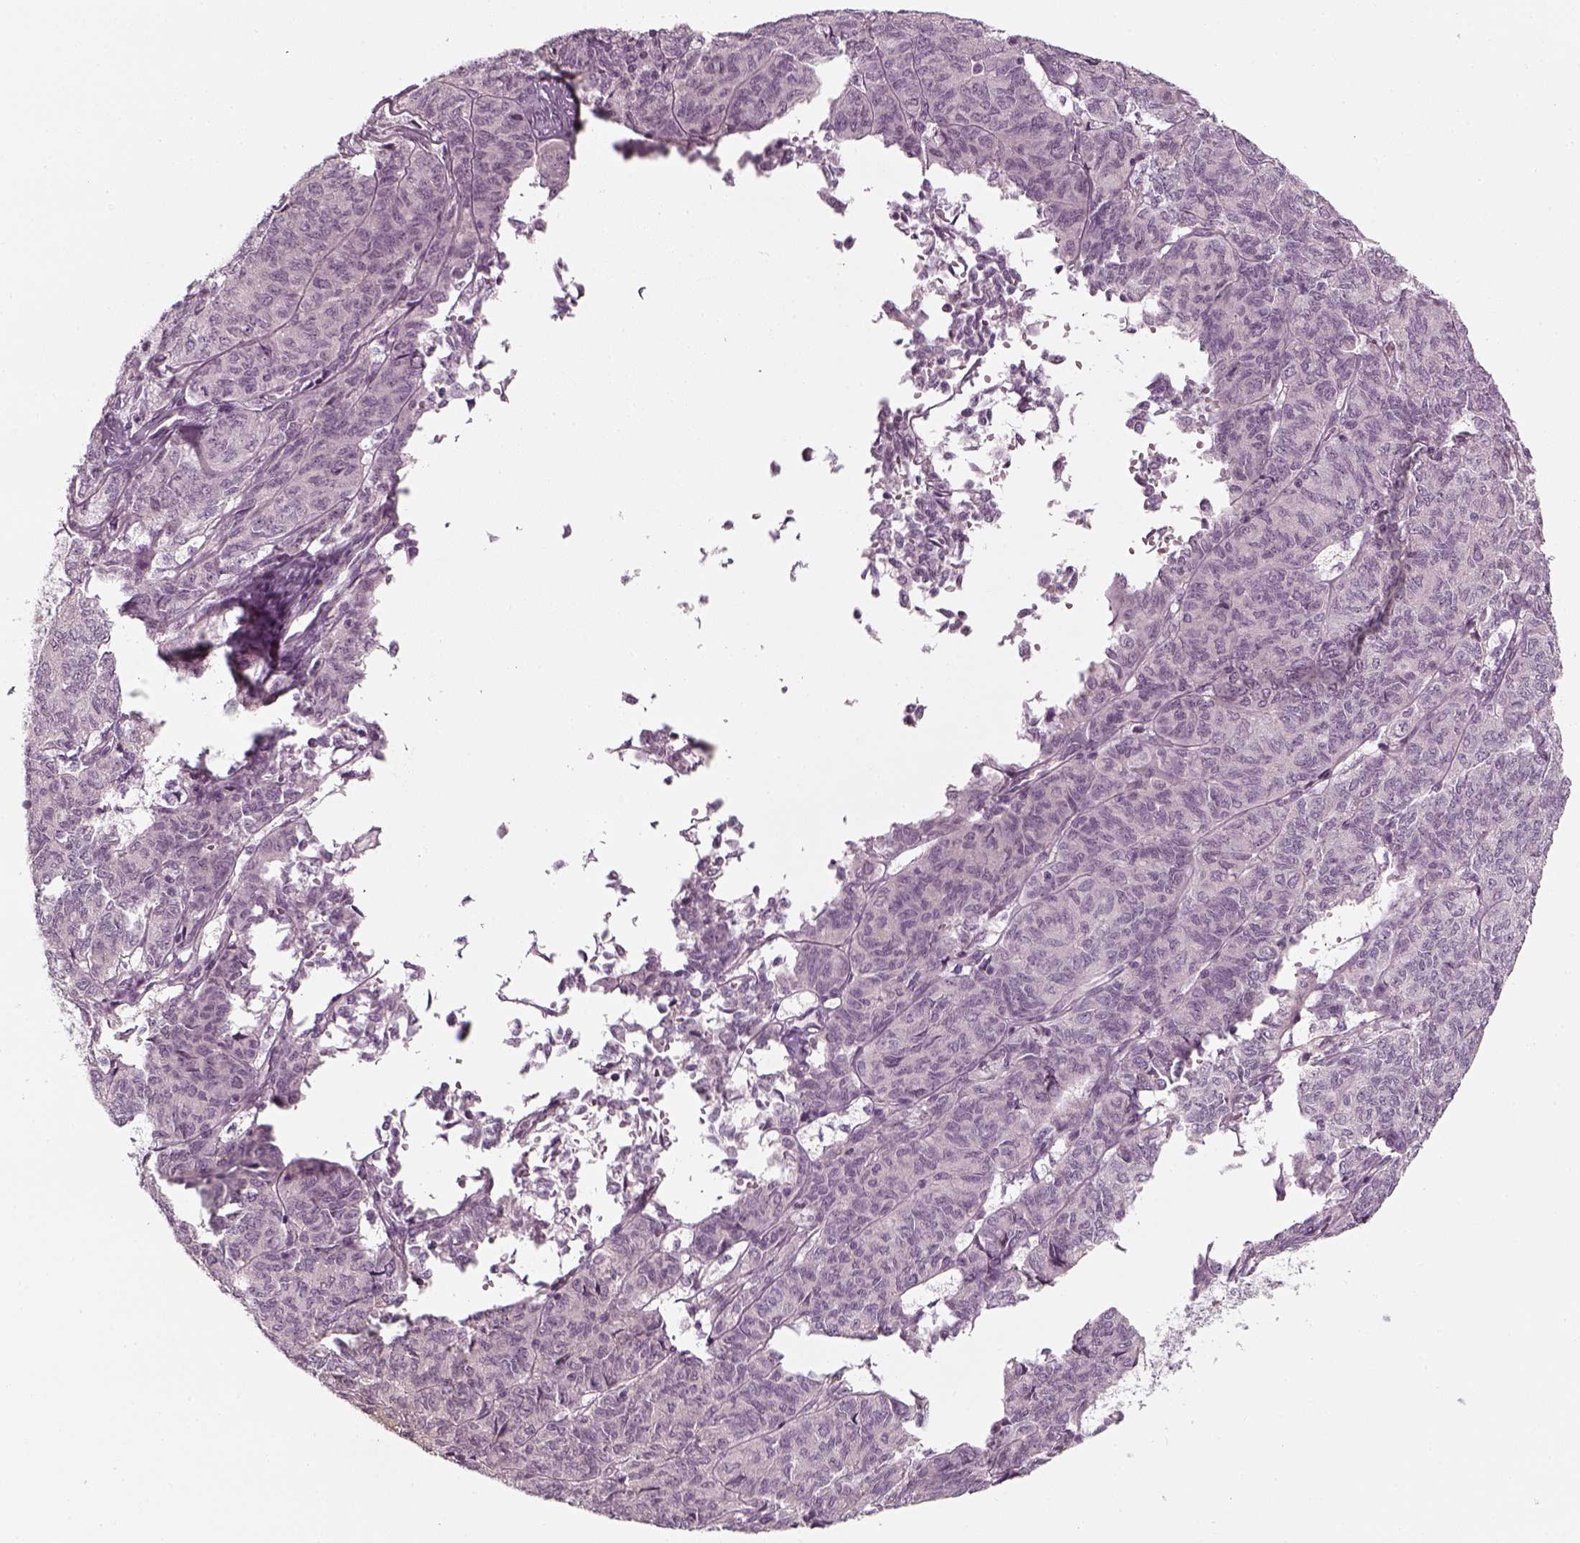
{"staining": {"intensity": "negative", "quantity": "none", "location": "none"}, "tissue": "ovarian cancer", "cell_type": "Tumor cells", "image_type": "cancer", "snomed": [{"axis": "morphology", "description": "Carcinoma, endometroid"}, {"axis": "topography", "description": "Ovary"}], "caption": "This image is of endometroid carcinoma (ovarian) stained with immunohistochemistry (IHC) to label a protein in brown with the nuclei are counter-stained blue. There is no staining in tumor cells. (Stains: DAB (3,3'-diaminobenzidine) immunohistochemistry (IHC) with hematoxylin counter stain, Microscopy: brightfield microscopy at high magnification).", "gene": "PNMT", "patient": {"sex": "female", "age": 80}}